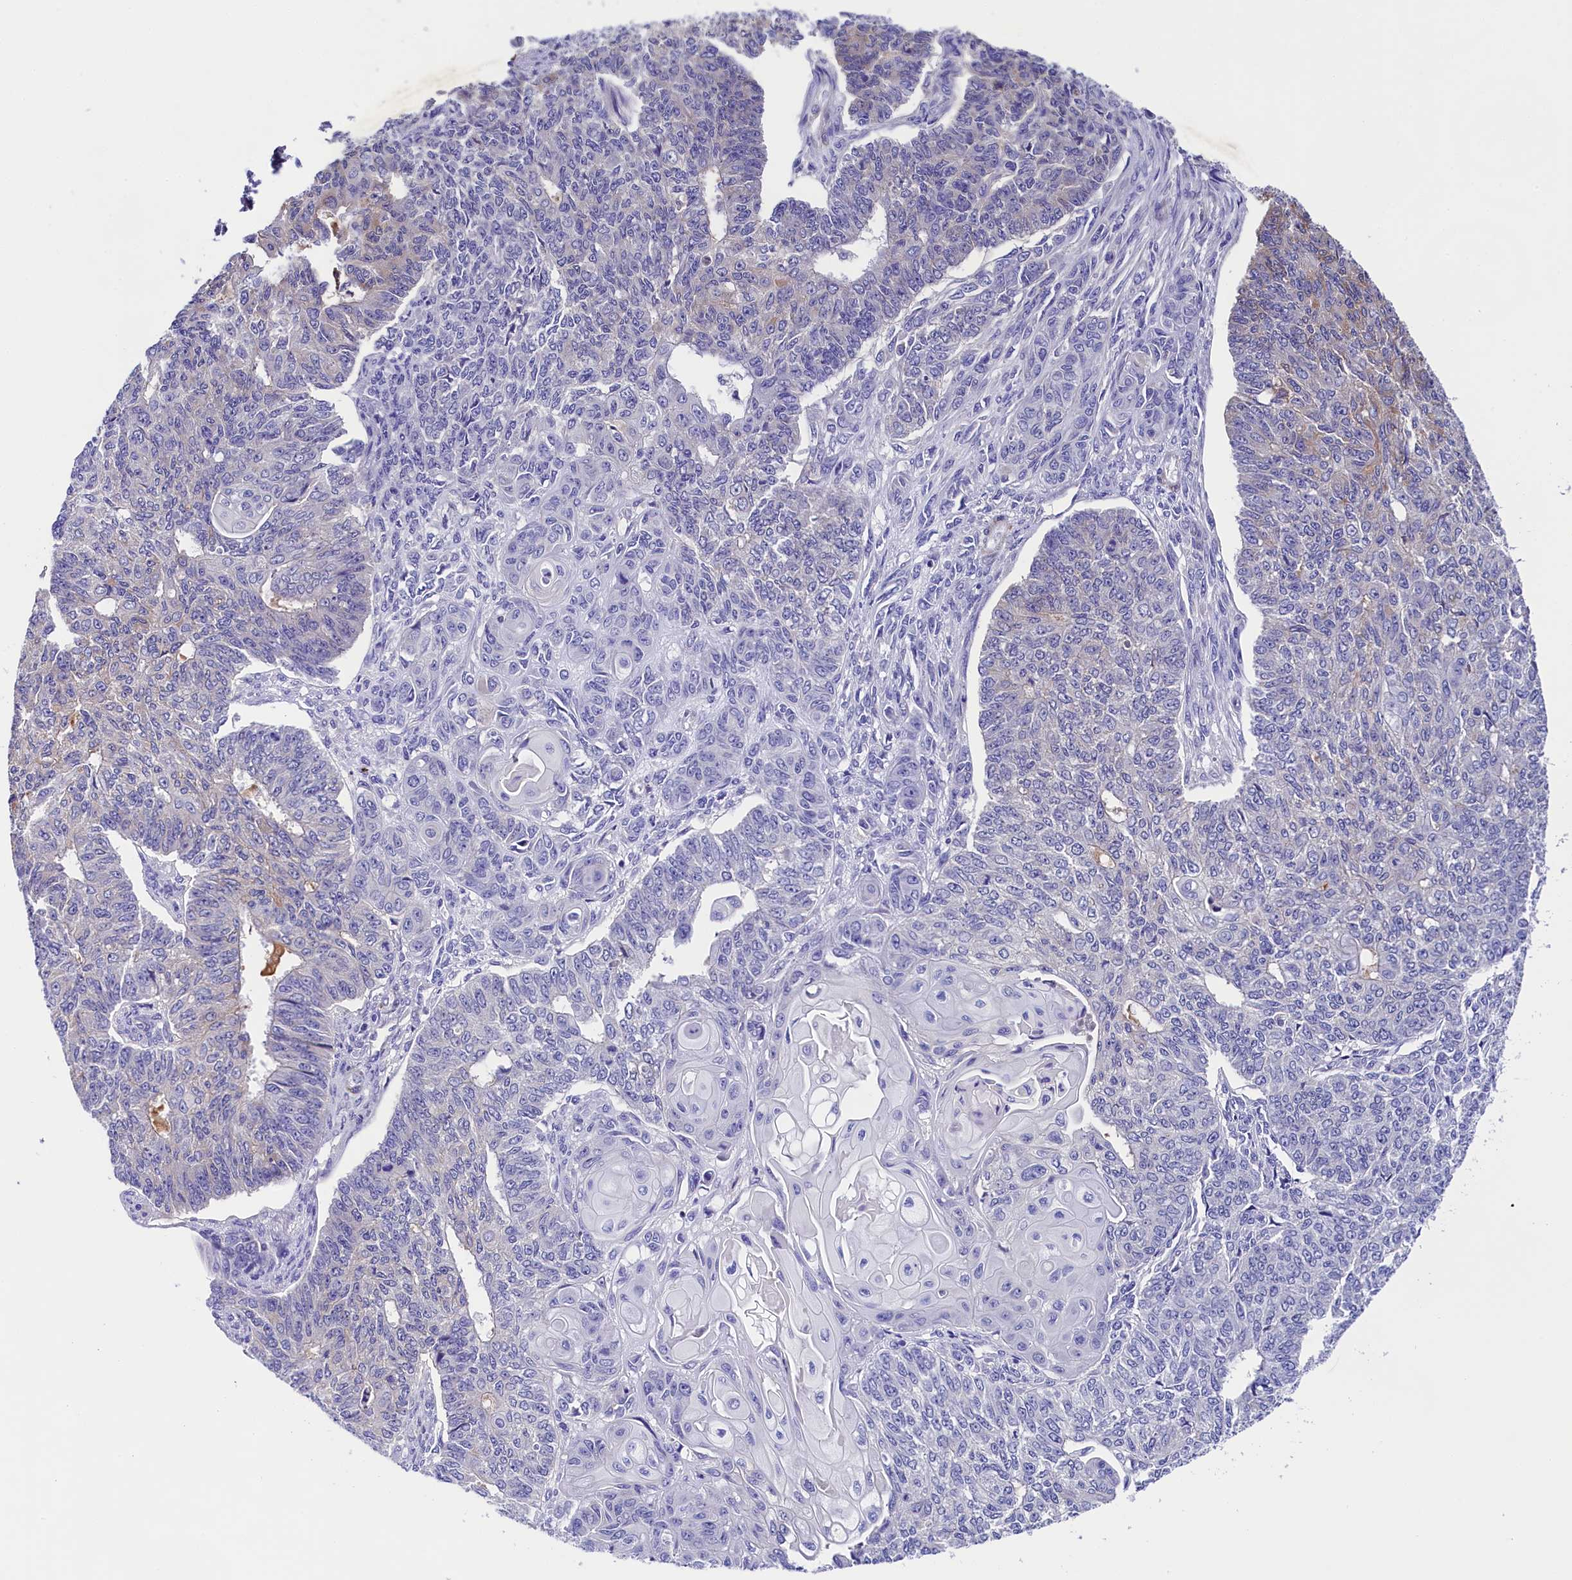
{"staining": {"intensity": "negative", "quantity": "none", "location": "none"}, "tissue": "endometrial cancer", "cell_type": "Tumor cells", "image_type": "cancer", "snomed": [{"axis": "morphology", "description": "Adenocarcinoma, NOS"}, {"axis": "topography", "description": "Endometrium"}], "caption": "Image shows no significant protein positivity in tumor cells of adenocarcinoma (endometrial). Nuclei are stained in blue.", "gene": "SOD3", "patient": {"sex": "female", "age": 32}}